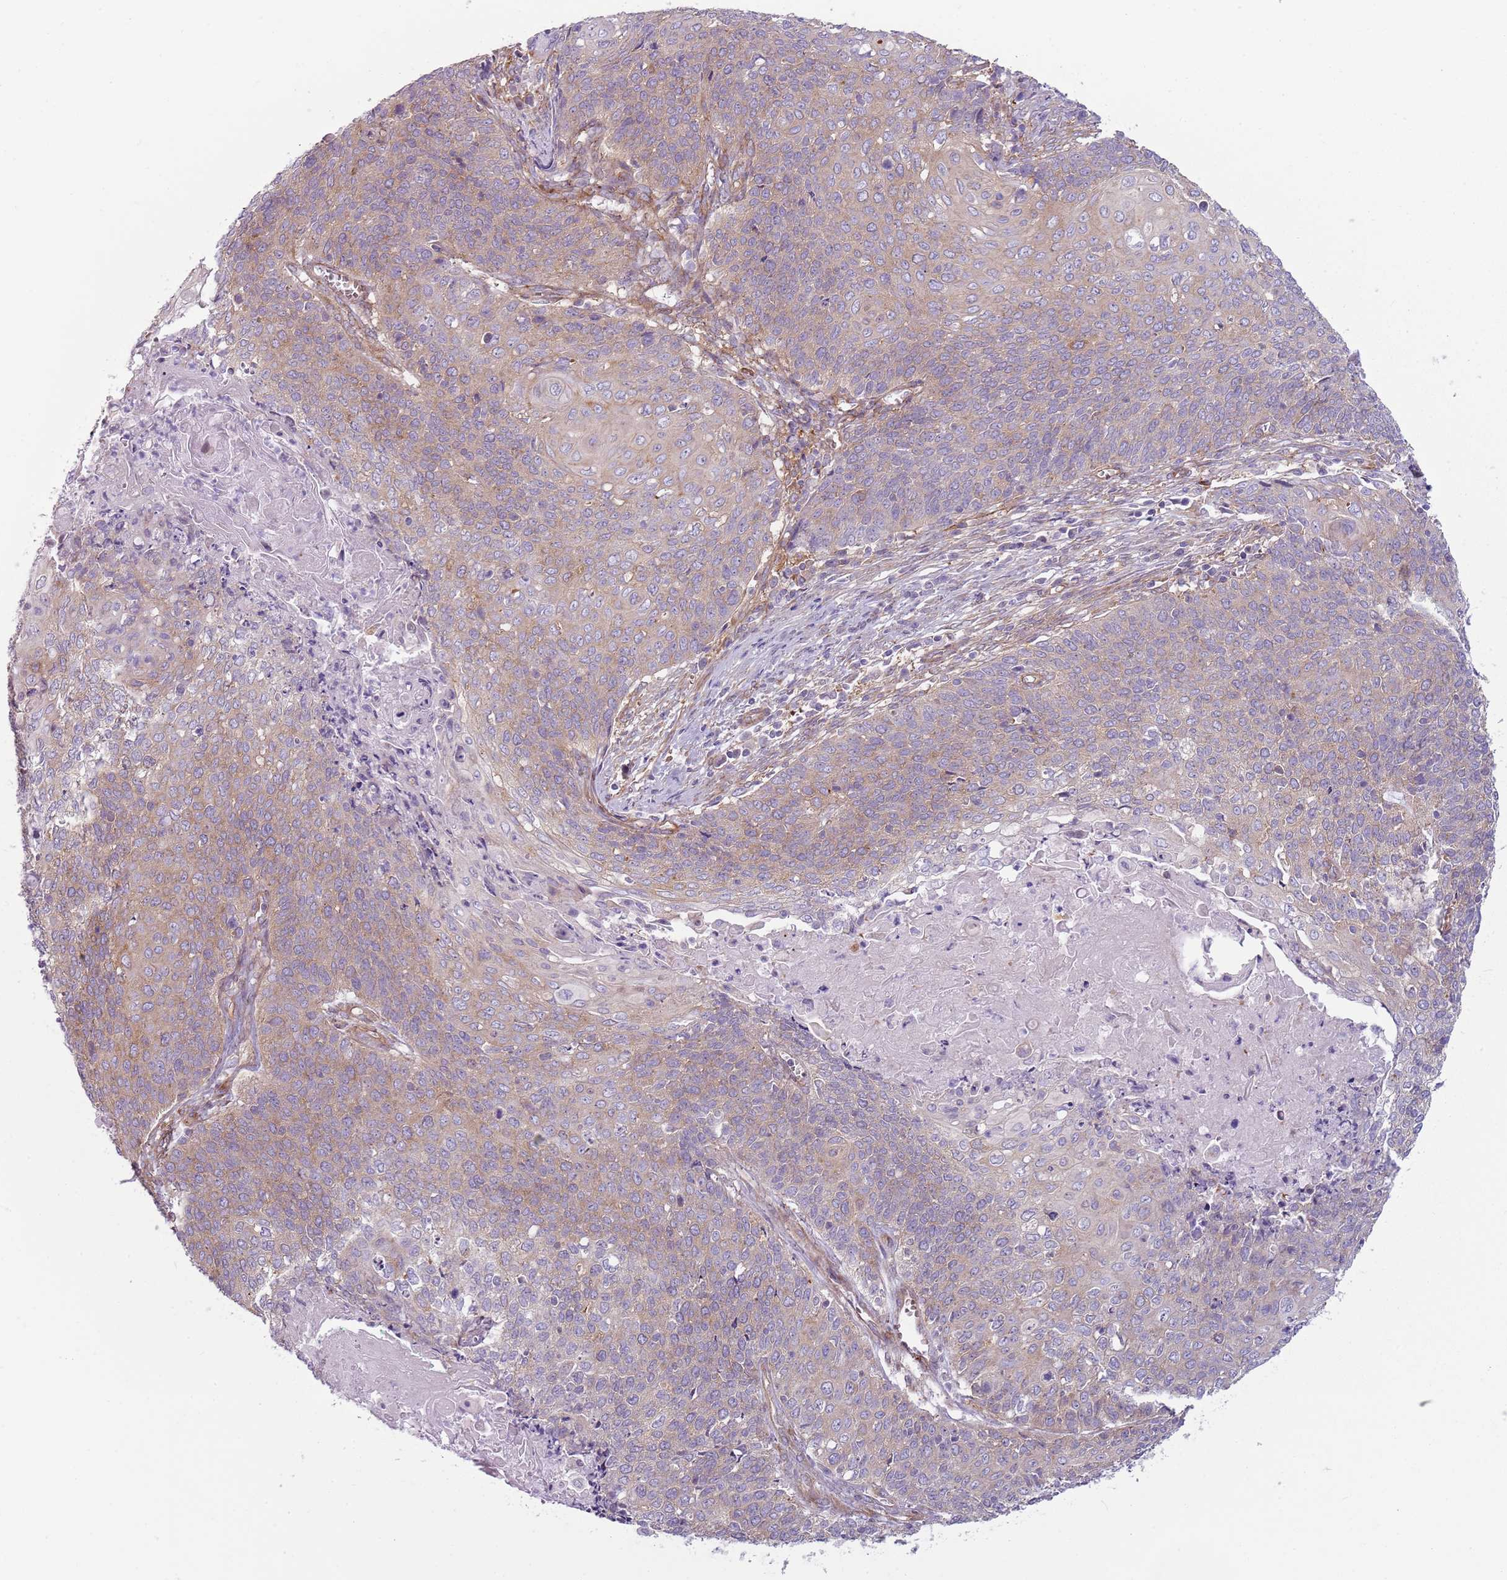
{"staining": {"intensity": "weak", "quantity": "25%-75%", "location": "cytoplasmic/membranous"}, "tissue": "cervical cancer", "cell_type": "Tumor cells", "image_type": "cancer", "snomed": [{"axis": "morphology", "description": "Squamous cell carcinoma, NOS"}, {"axis": "topography", "description": "Cervix"}], "caption": "This is a micrograph of immunohistochemistry staining of cervical cancer, which shows weak expression in the cytoplasmic/membranous of tumor cells.", "gene": "SNX1", "patient": {"sex": "female", "age": 39}}